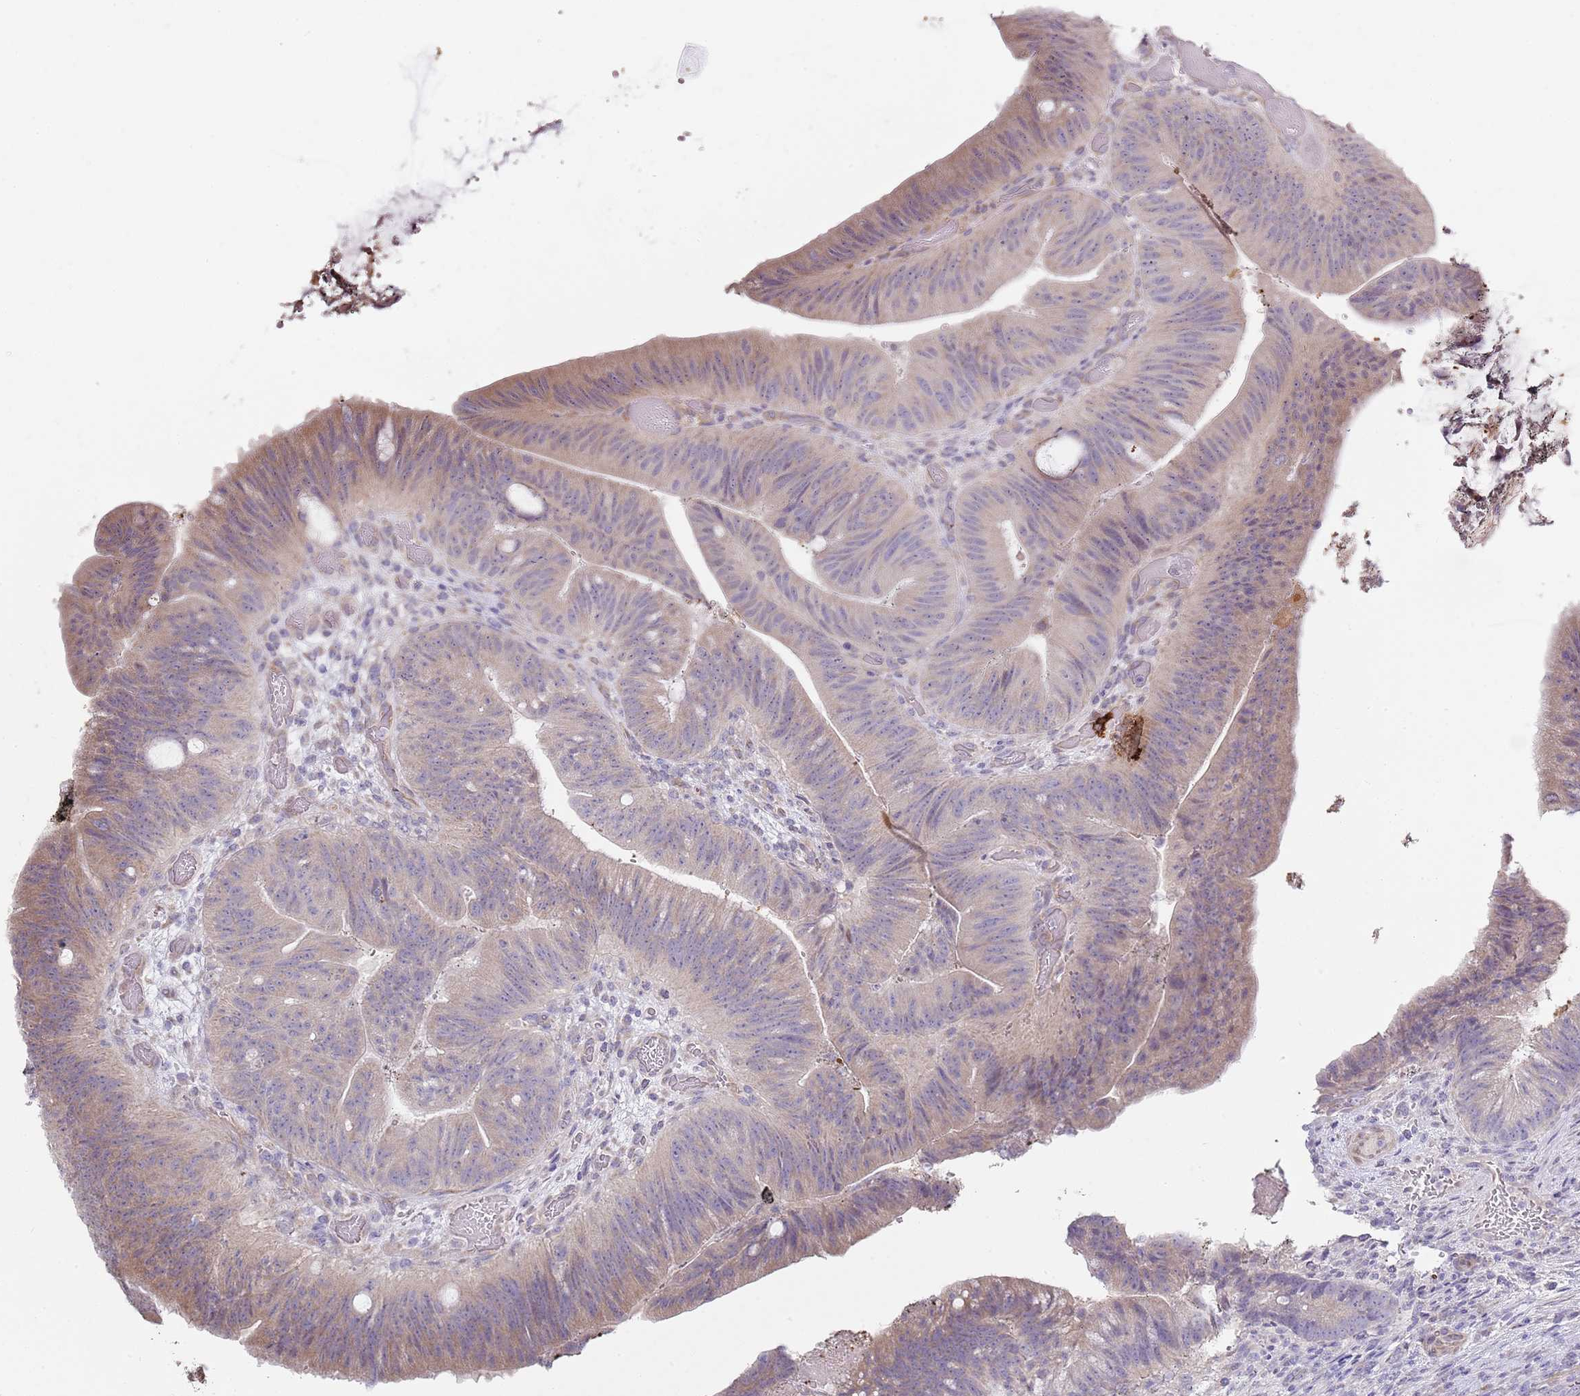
{"staining": {"intensity": "weak", "quantity": "25%-75%", "location": "cytoplasmic/membranous"}, "tissue": "colorectal cancer", "cell_type": "Tumor cells", "image_type": "cancer", "snomed": [{"axis": "morphology", "description": "Adenocarcinoma, NOS"}, {"axis": "topography", "description": "Colon"}], "caption": "DAB (3,3'-diaminobenzidine) immunohistochemical staining of colorectal cancer demonstrates weak cytoplasmic/membranous protein positivity in about 25%-75% of tumor cells.", "gene": "TBC1D9", "patient": {"sex": "female", "age": 43}}